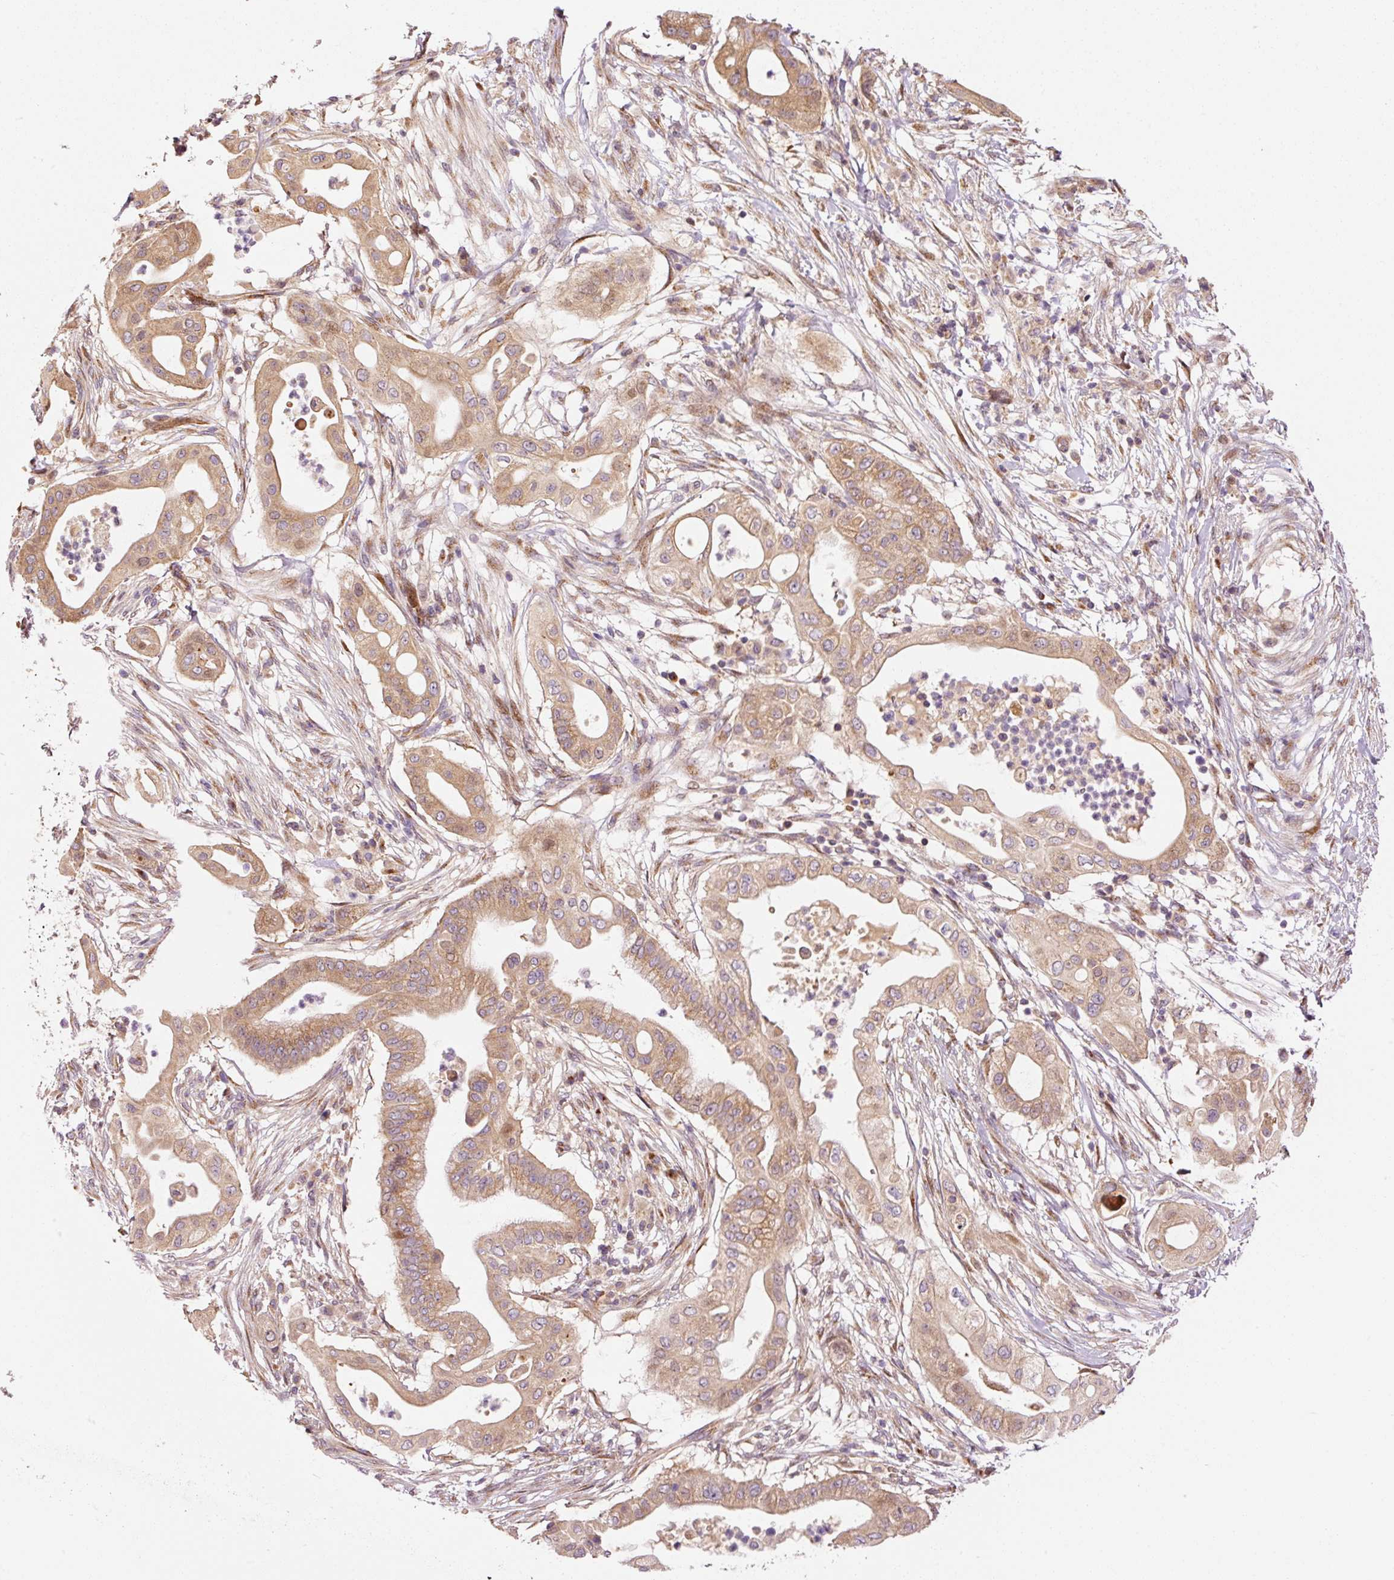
{"staining": {"intensity": "moderate", "quantity": ">75%", "location": "cytoplasmic/membranous"}, "tissue": "pancreatic cancer", "cell_type": "Tumor cells", "image_type": "cancer", "snomed": [{"axis": "morphology", "description": "Adenocarcinoma, NOS"}, {"axis": "topography", "description": "Pancreas"}], "caption": "Human adenocarcinoma (pancreatic) stained with a protein marker shows moderate staining in tumor cells.", "gene": "PPP1R14B", "patient": {"sex": "male", "age": 68}}